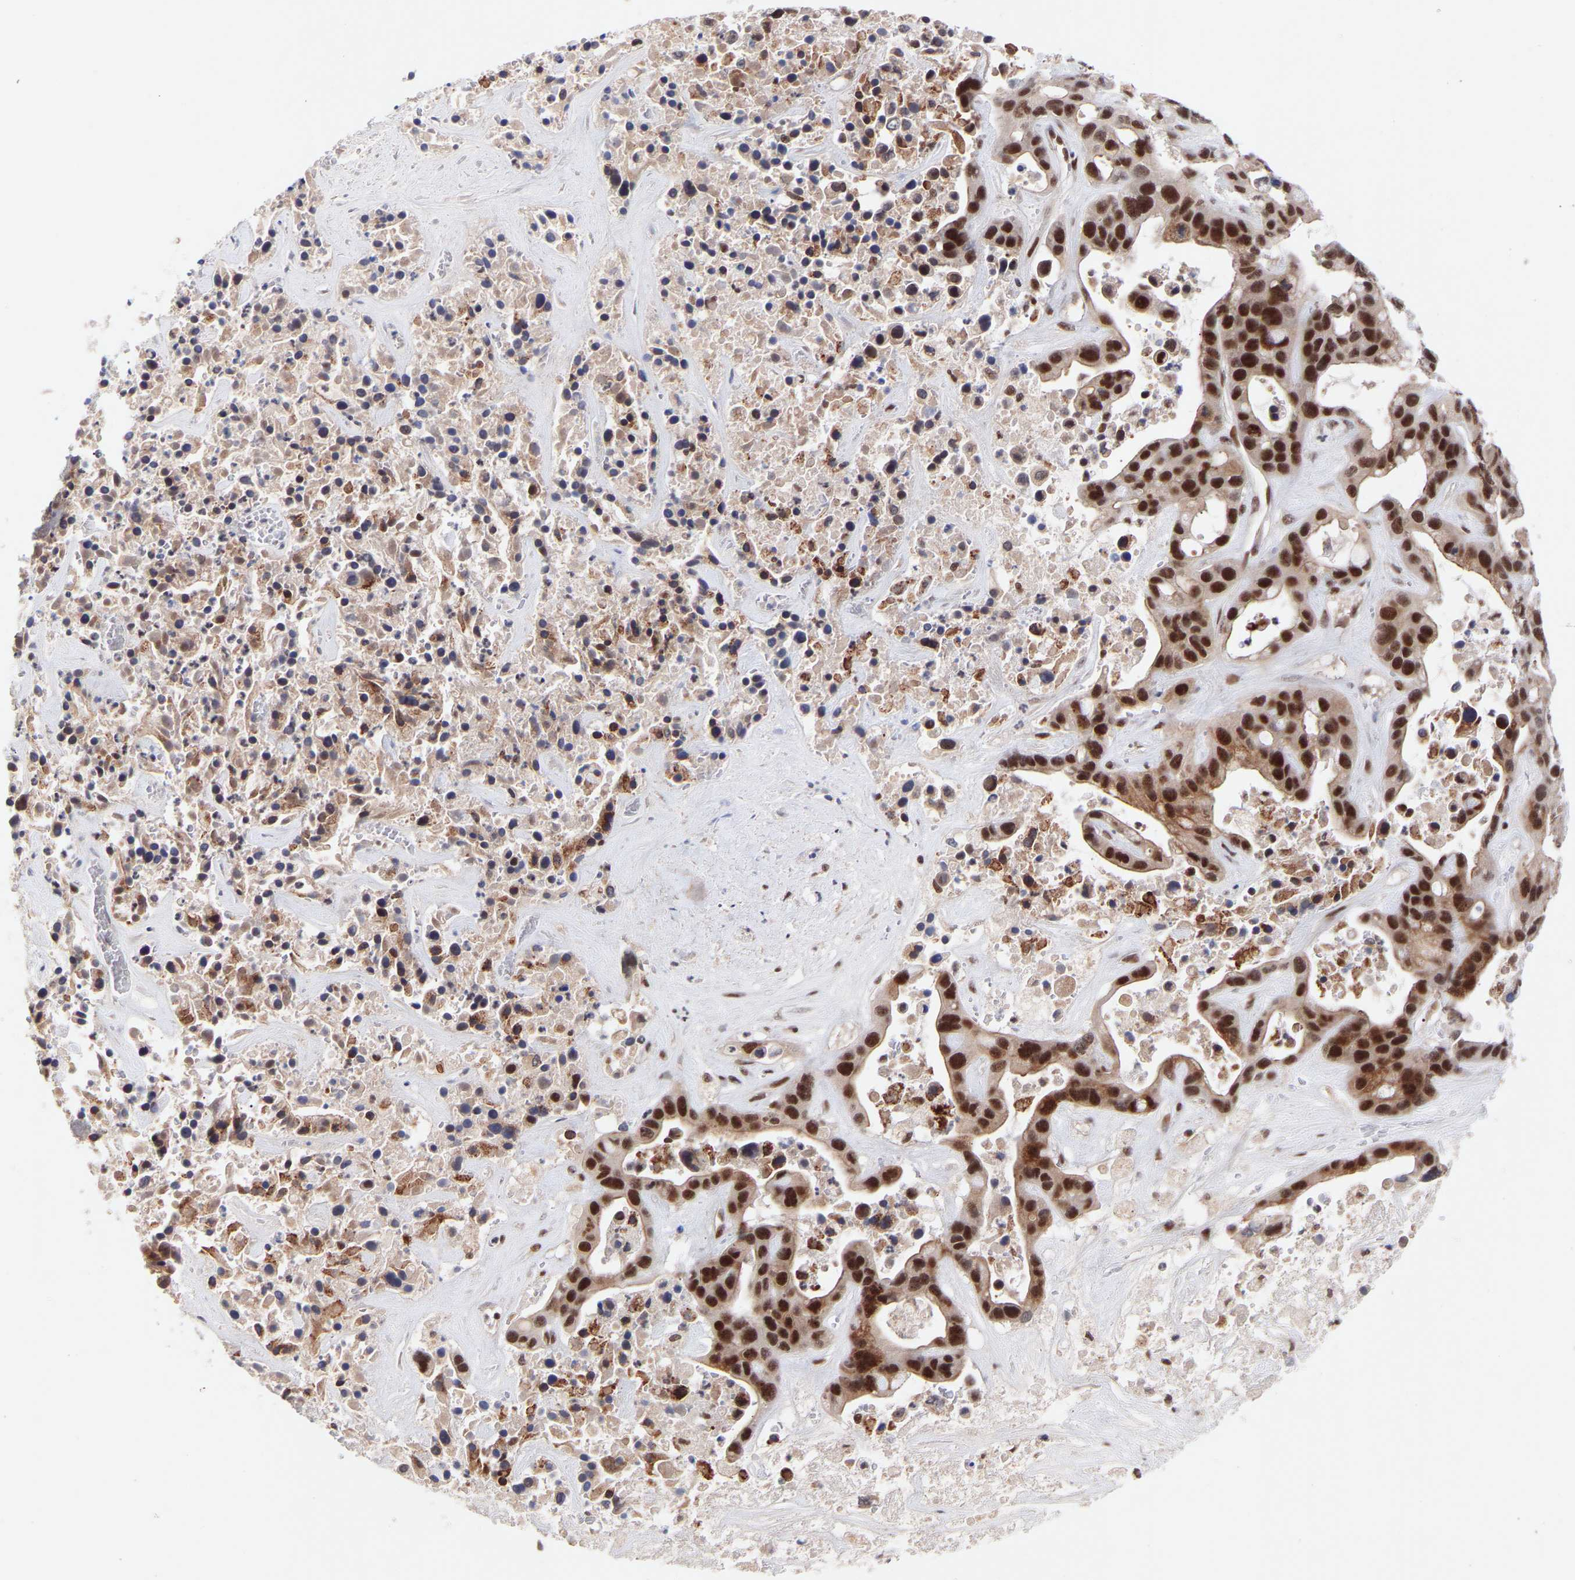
{"staining": {"intensity": "strong", "quantity": ">75%", "location": "nuclear"}, "tissue": "liver cancer", "cell_type": "Tumor cells", "image_type": "cancer", "snomed": [{"axis": "morphology", "description": "Cholangiocarcinoma"}, {"axis": "topography", "description": "Liver"}], "caption": "High-power microscopy captured an IHC image of liver cancer, revealing strong nuclear expression in about >75% of tumor cells. (DAB (3,3'-diaminobenzidine) IHC with brightfield microscopy, high magnification).", "gene": "RBM15", "patient": {"sex": "female", "age": 65}}